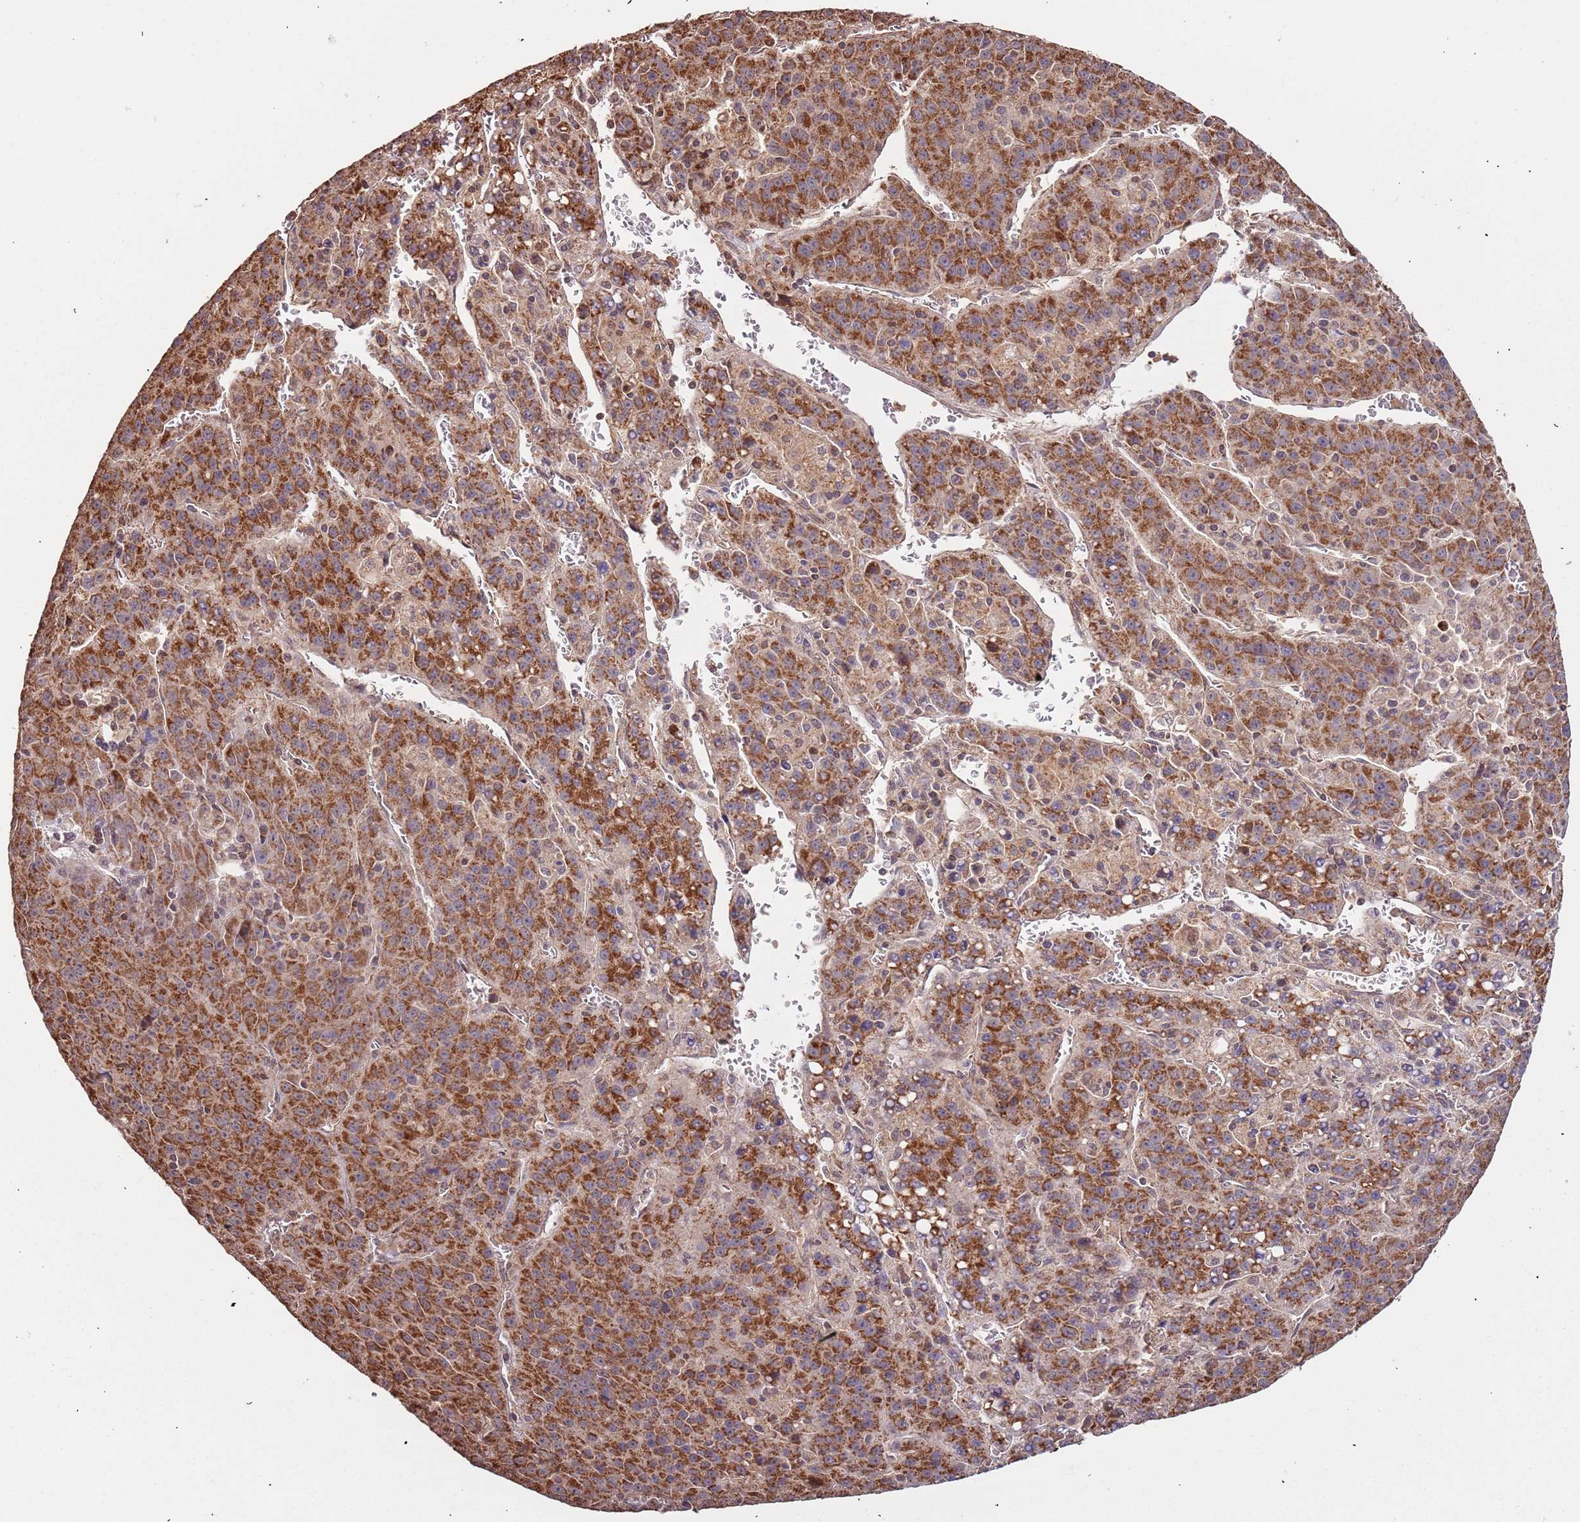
{"staining": {"intensity": "strong", "quantity": ">75%", "location": "cytoplasmic/membranous"}, "tissue": "liver cancer", "cell_type": "Tumor cells", "image_type": "cancer", "snomed": [{"axis": "morphology", "description": "Carcinoma, Hepatocellular, NOS"}, {"axis": "topography", "description": "Liver"}], "caption": "Human liver cancer stained with a brown dye shows strong cytoplasmic/membranous positive staining in about >75% of tumor cells.", "gene": "IL17RD", "patient": {"sex": "female", "age": 53}}